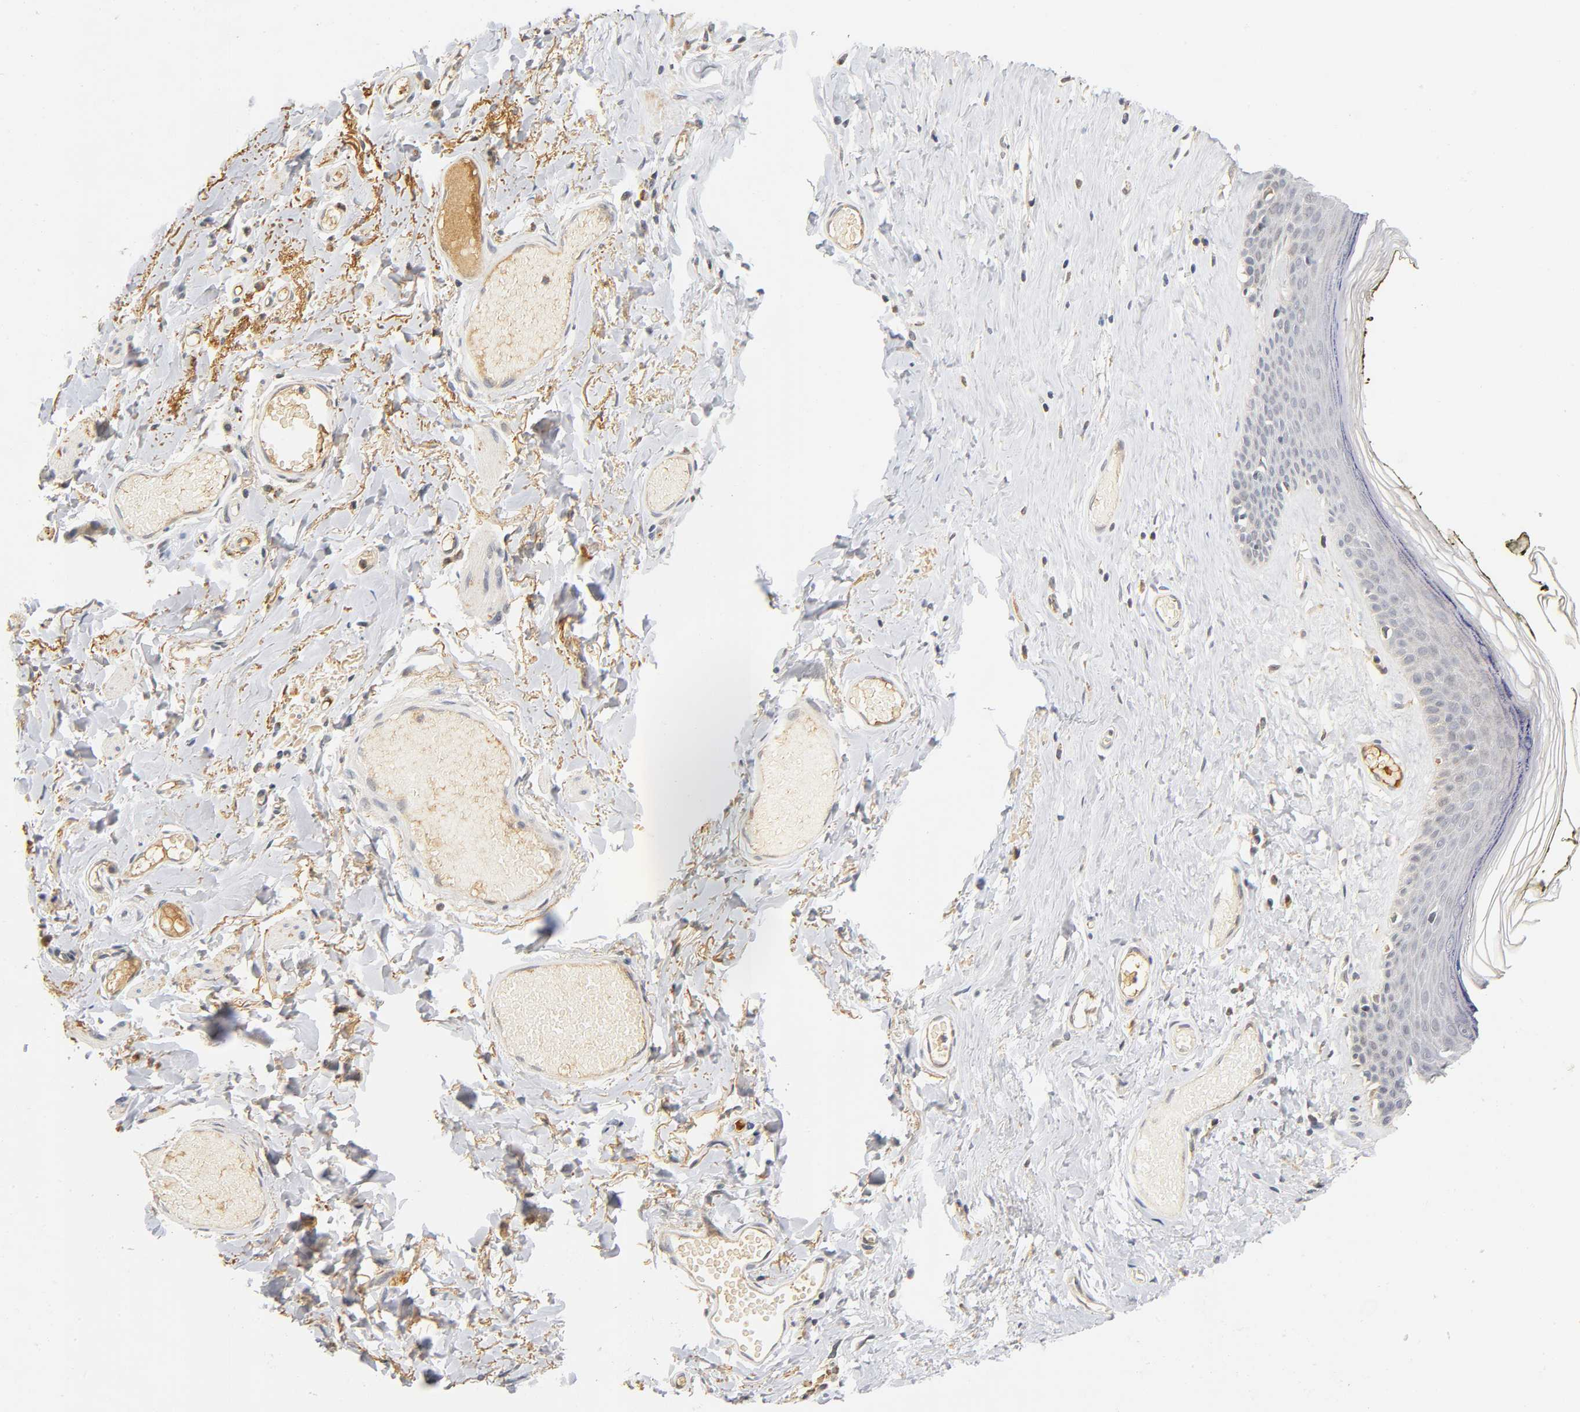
{"staining": {"intensity": "weak", "quantity": "<25%", "location": "cytoplasmic/membranous"}, "tissue": "skin", "cell_type": "Epidermal cells", "image_type": "normal", "snomed": [{"axis": "morphology", "description": "Normal tissue, NOS"}, {"axis": "morphology", "description": "Inflammation, NOS"}, {"axis": "topography", "description": "Vulva"}], "caption": "An immunohistochemistry image of unremarkable skin is shown. There is no staining in epidermal cells of skin.", "gene": "NRP1", "patient": {"sex": "female", "age": 84}}